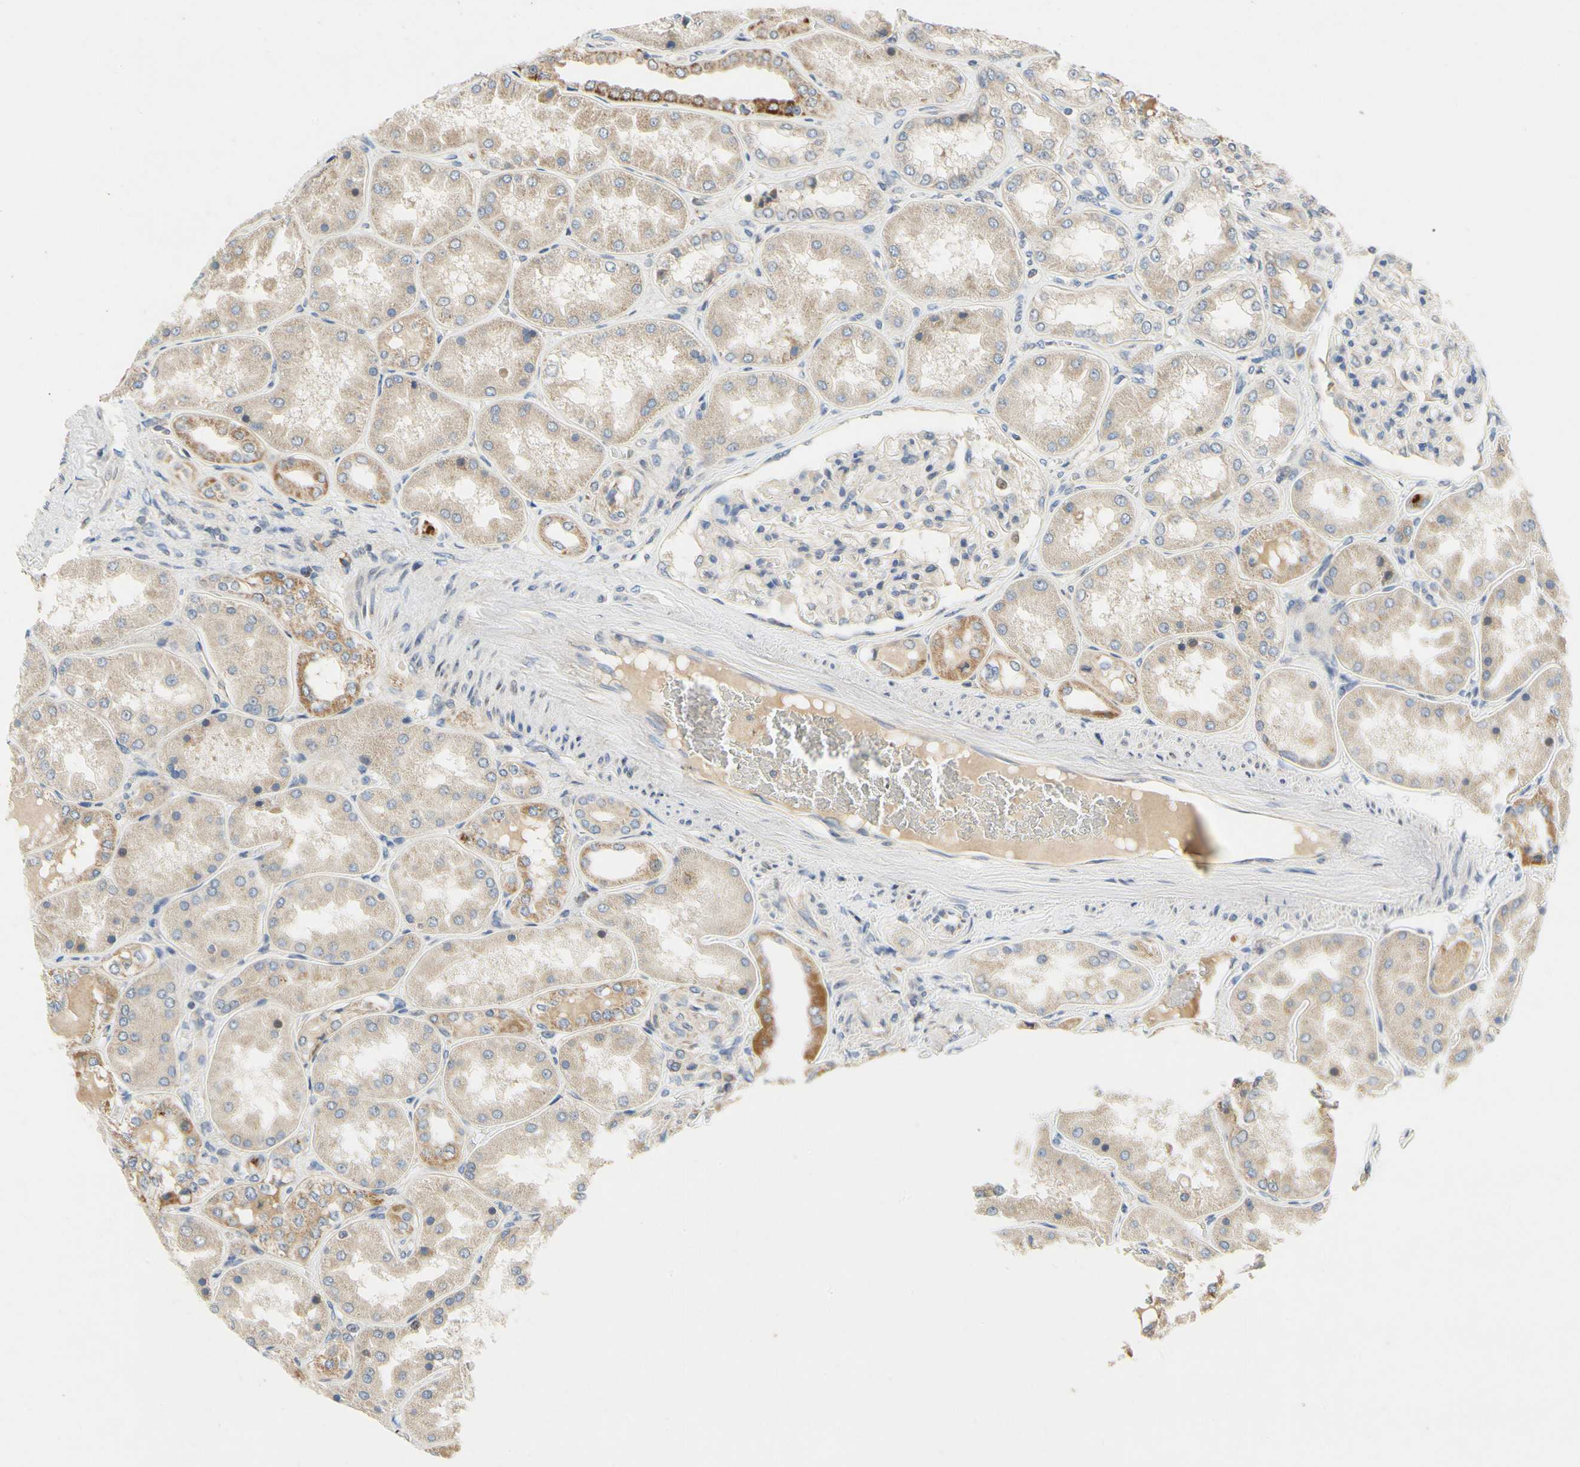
{"staining": {"intensity": "negative", "quantity": "none", "location": "none"}, "tissue": "kidney", "cell_type": "Cells in glomeruli", "image_type": "normal", "snomed": [{"axis": "morphology", "description": "Normal tissue, NOS"}, {"axis": "topography", "description": "Kidney"}], "caption": "An IHC photomicrograph of benign kidney is shown. There is no staining in cells in glomeruli of kidney.", "gene": "KLHDC8B", "patient": {"sex": "female", "age": 56}}